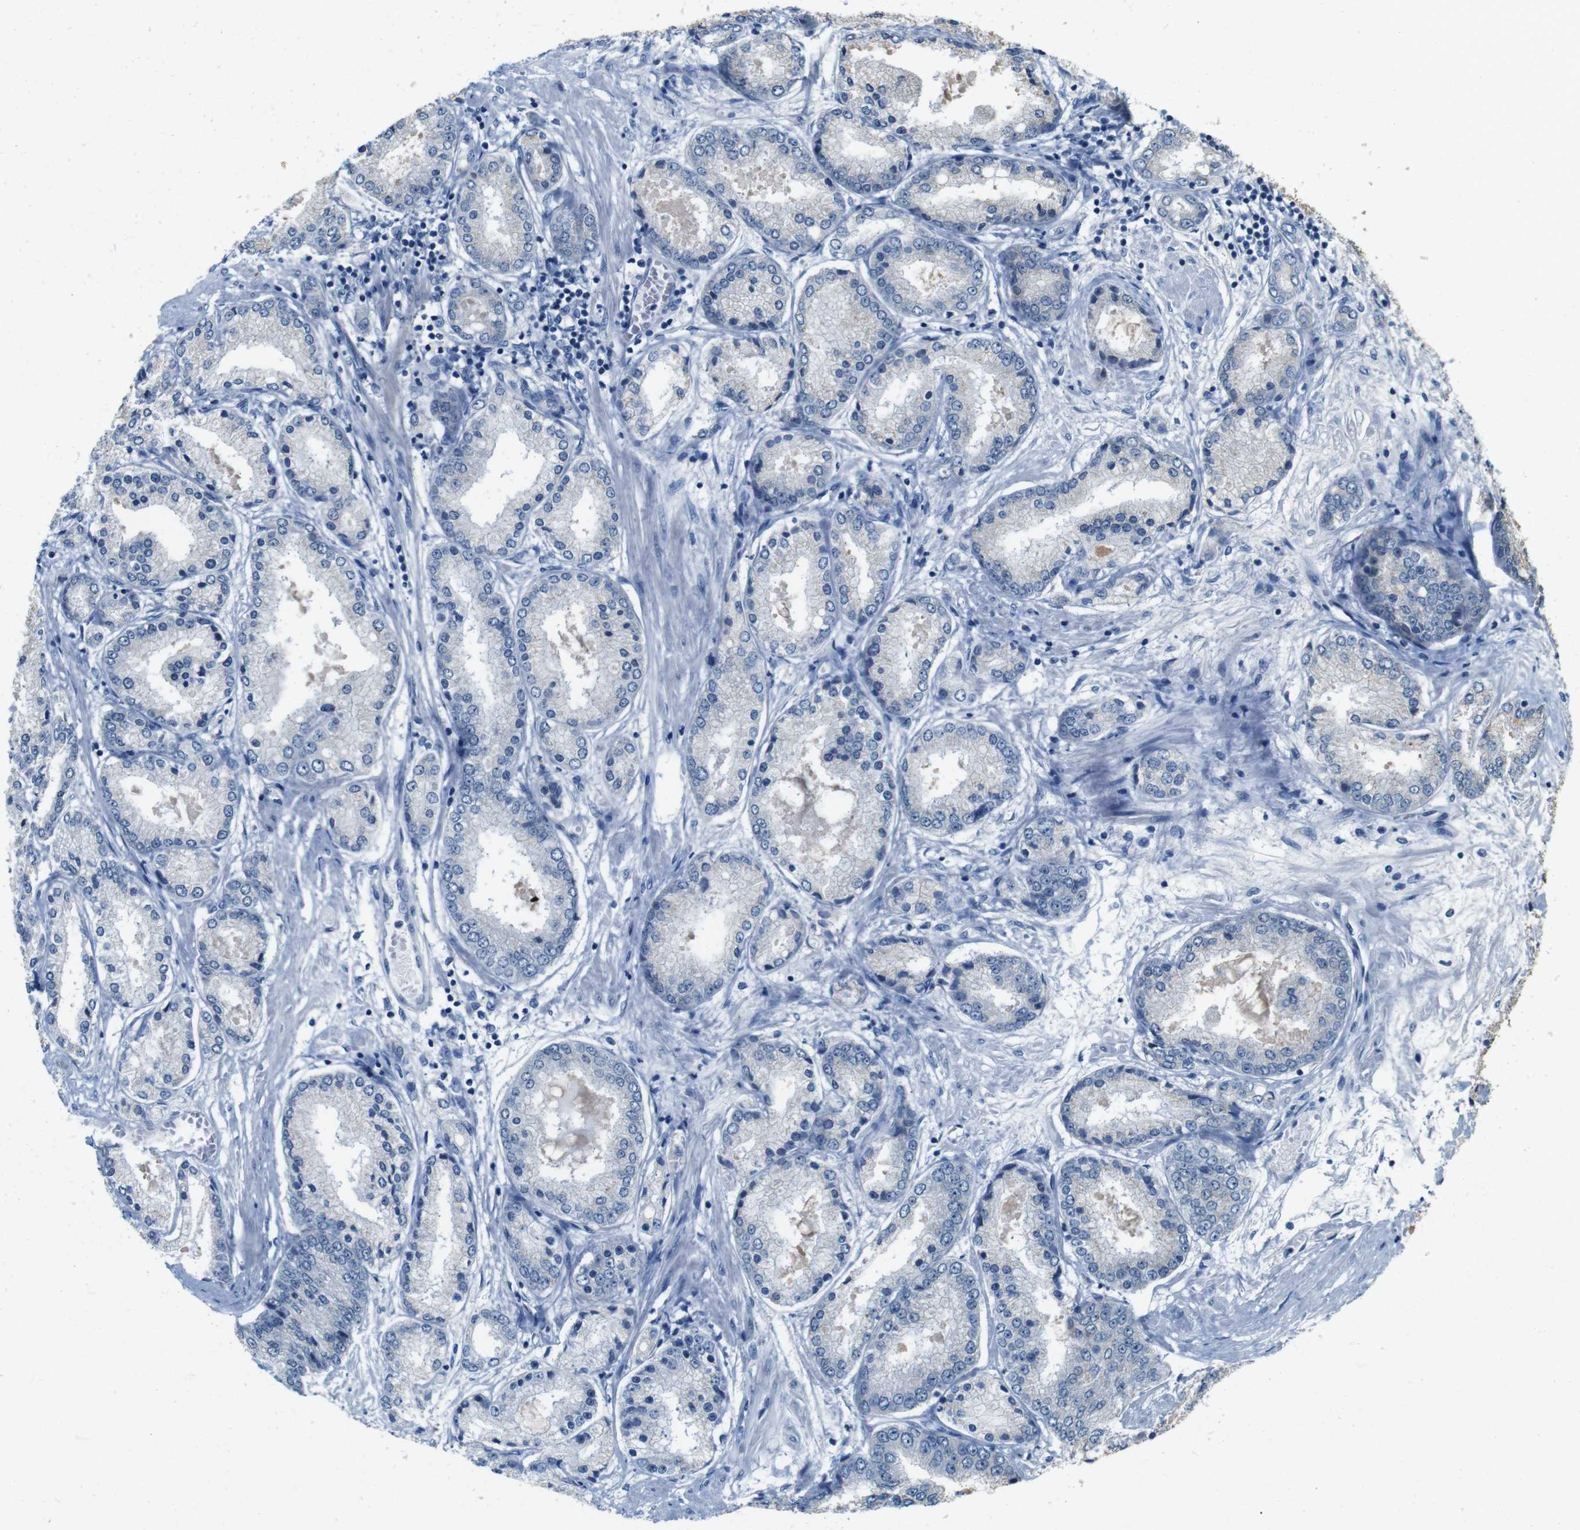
{"staining": {"intensity": "negative", "quantity": "none", "location": "none"}, "tissue": "prostate cancer", "cell_type": "Tumor cells", "image_type": "cancer", "snomed": [{"axis": "morphology", "description": "Adenocarcinoma, High grade"}, {"axis": "topography", "description": "Prostate"}], "caption": "The IHC photomicrograph has no significant expression in tumor cells of prostate high-grade adenocarcinoma tissue. (Stains: DAB (3,3'-diaminobenzidine) IHC with hematoxylin counter stain, Microscopy: brightfield microscopy at high magnification).", "gene": "SKI", "patient": {"sex": "male", "age": 59}}